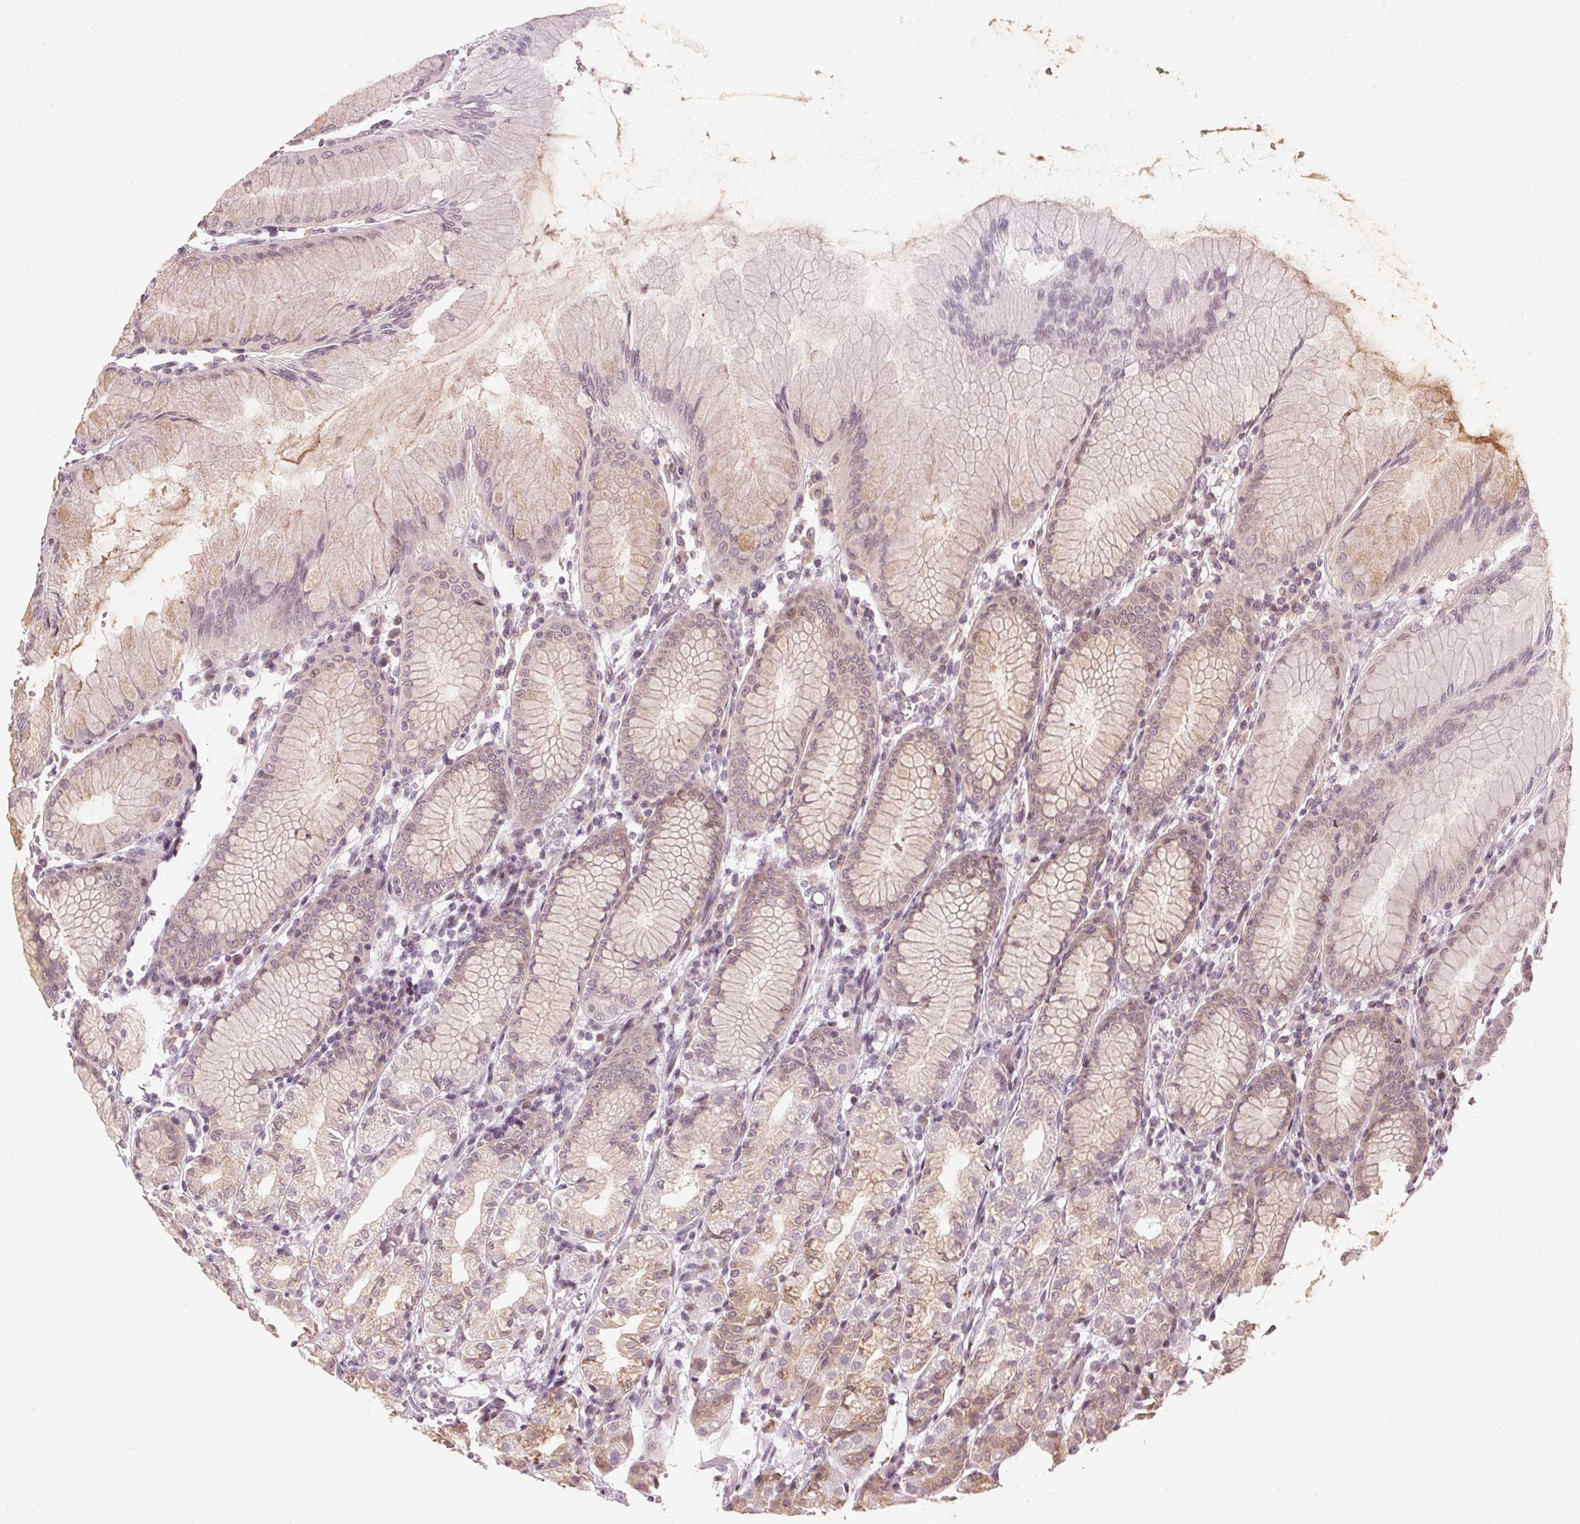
{"staining": {"intensity": "weak", "quantity": ">75%", "location": "cytoplasmic/membranous"}, "tissue": "stomach", "cell_type": "Glandular cells", "image_type": "normal", "snomed": [{"axis": "morphology", "description": "Normal tissue, NOS"}, {"axis": "topography", "description": "Stomach"}], "caption": "High-power microscopy captured an immunohistochemistry image of benign stomach, revealing weak cytoplasmic/membranous expression in approximately >75% of glandular cells.", "gene": "SFRP4", "patient": {"sex": "female", "age": 57}}